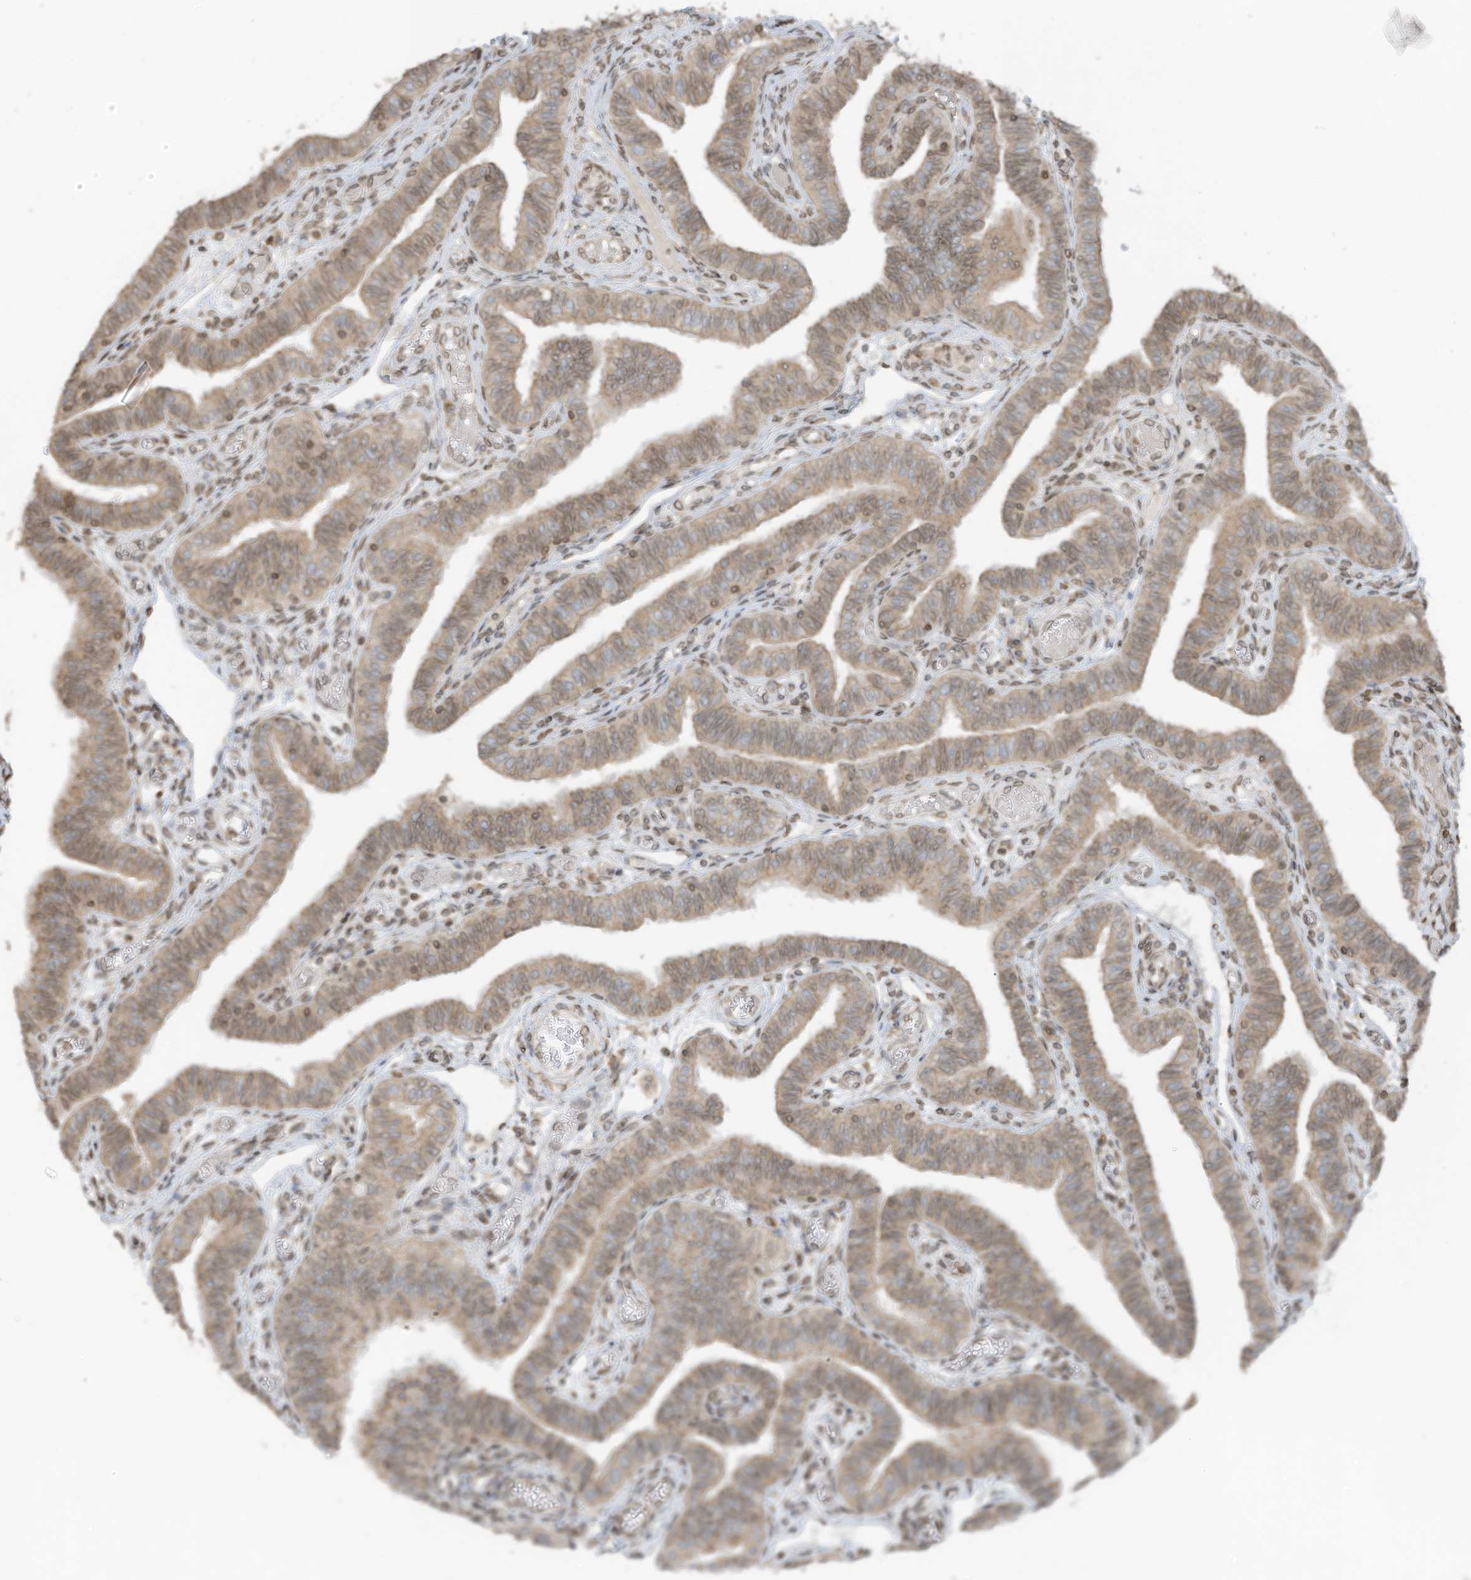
{"staining": {"intensity": "moderate", "quantity": "25%-75%", "location": "cytoplasmic/membranous,nuclear"}, "tissue": "fallopian tube", "cell_type": "Glandular cells", "image_type": "normal", "snomed": [{"axis": "morphology", "description": "Normal tissue, NOS"}, {"axis": "topography", "description": "Fallopian tube"}], "caption": "Immunohistochemical staining of benign human fallopian tube displays medium levels of moderate cytoplasmic/membranous,nuclear staining in about 25%-75% of glandular cells. The protein of interest is shown in brown color, while the nuclei are stained blue.", "gene": "RABL3", "patient": {"sex": "female", "age": 39}}